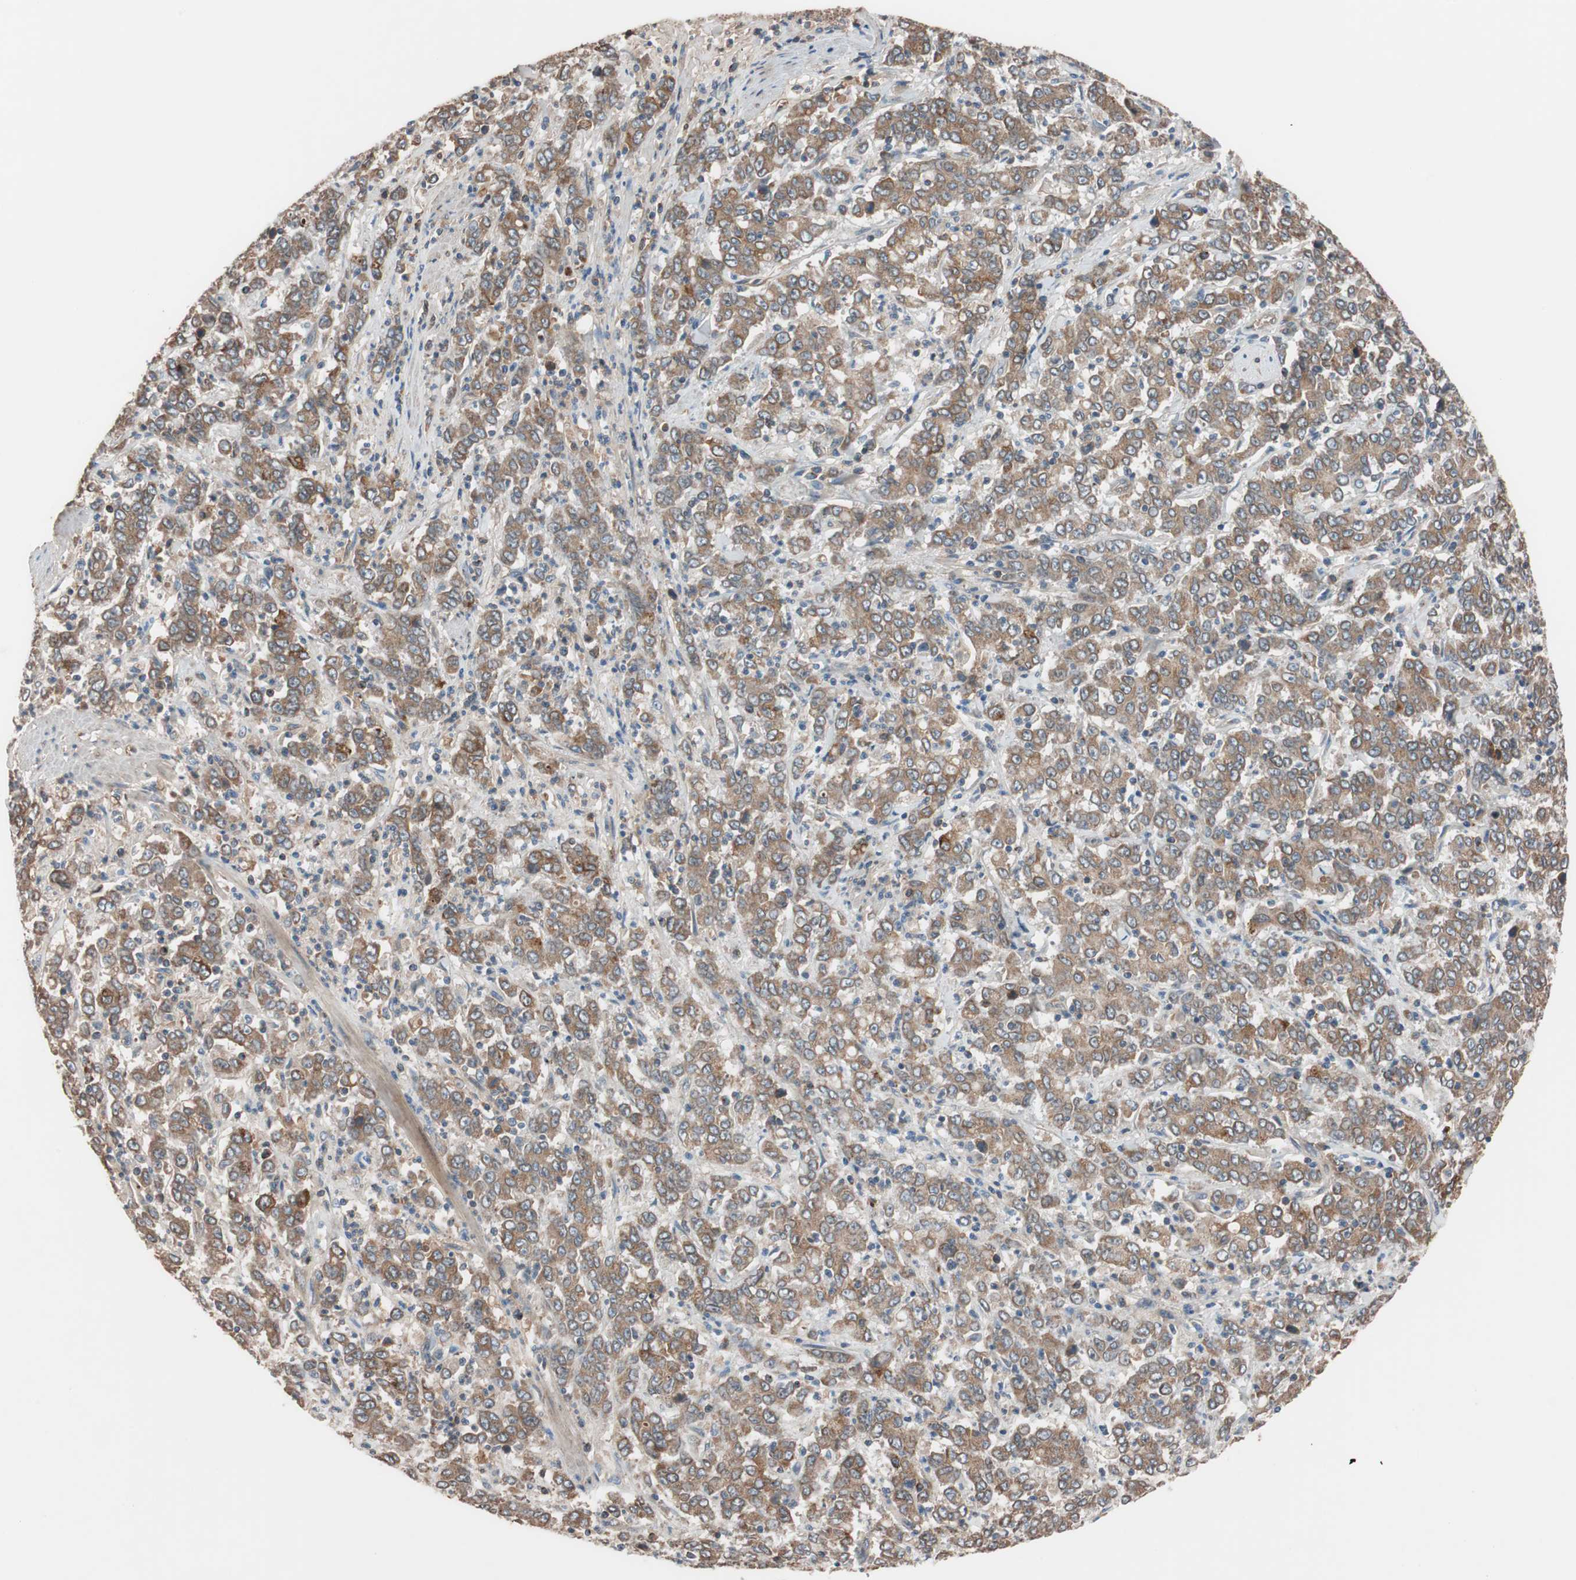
{"staining": {"intensity": "moderate", "quantity": ">75%", "location": "cytoplasmic/membranous"}, "tissue": "stomach cancer", "cell_type": "Tumor cells", "image_type": "cancer", "snomed": [{"axis": "morphology", "description": "Adenocarcinoma, NOS"}, {"axis": "topography", "description": "Stomach, lower"}], "caption": "An image showing moderate cytoplasmic/membranous staining in approximately >75% of tumor cells in stomach cancer (adenocarcinoma), as visualized by brown immunohistochemical staining.", "gene": "SDC4", "patient": {"sex": "female", "age": 71}}